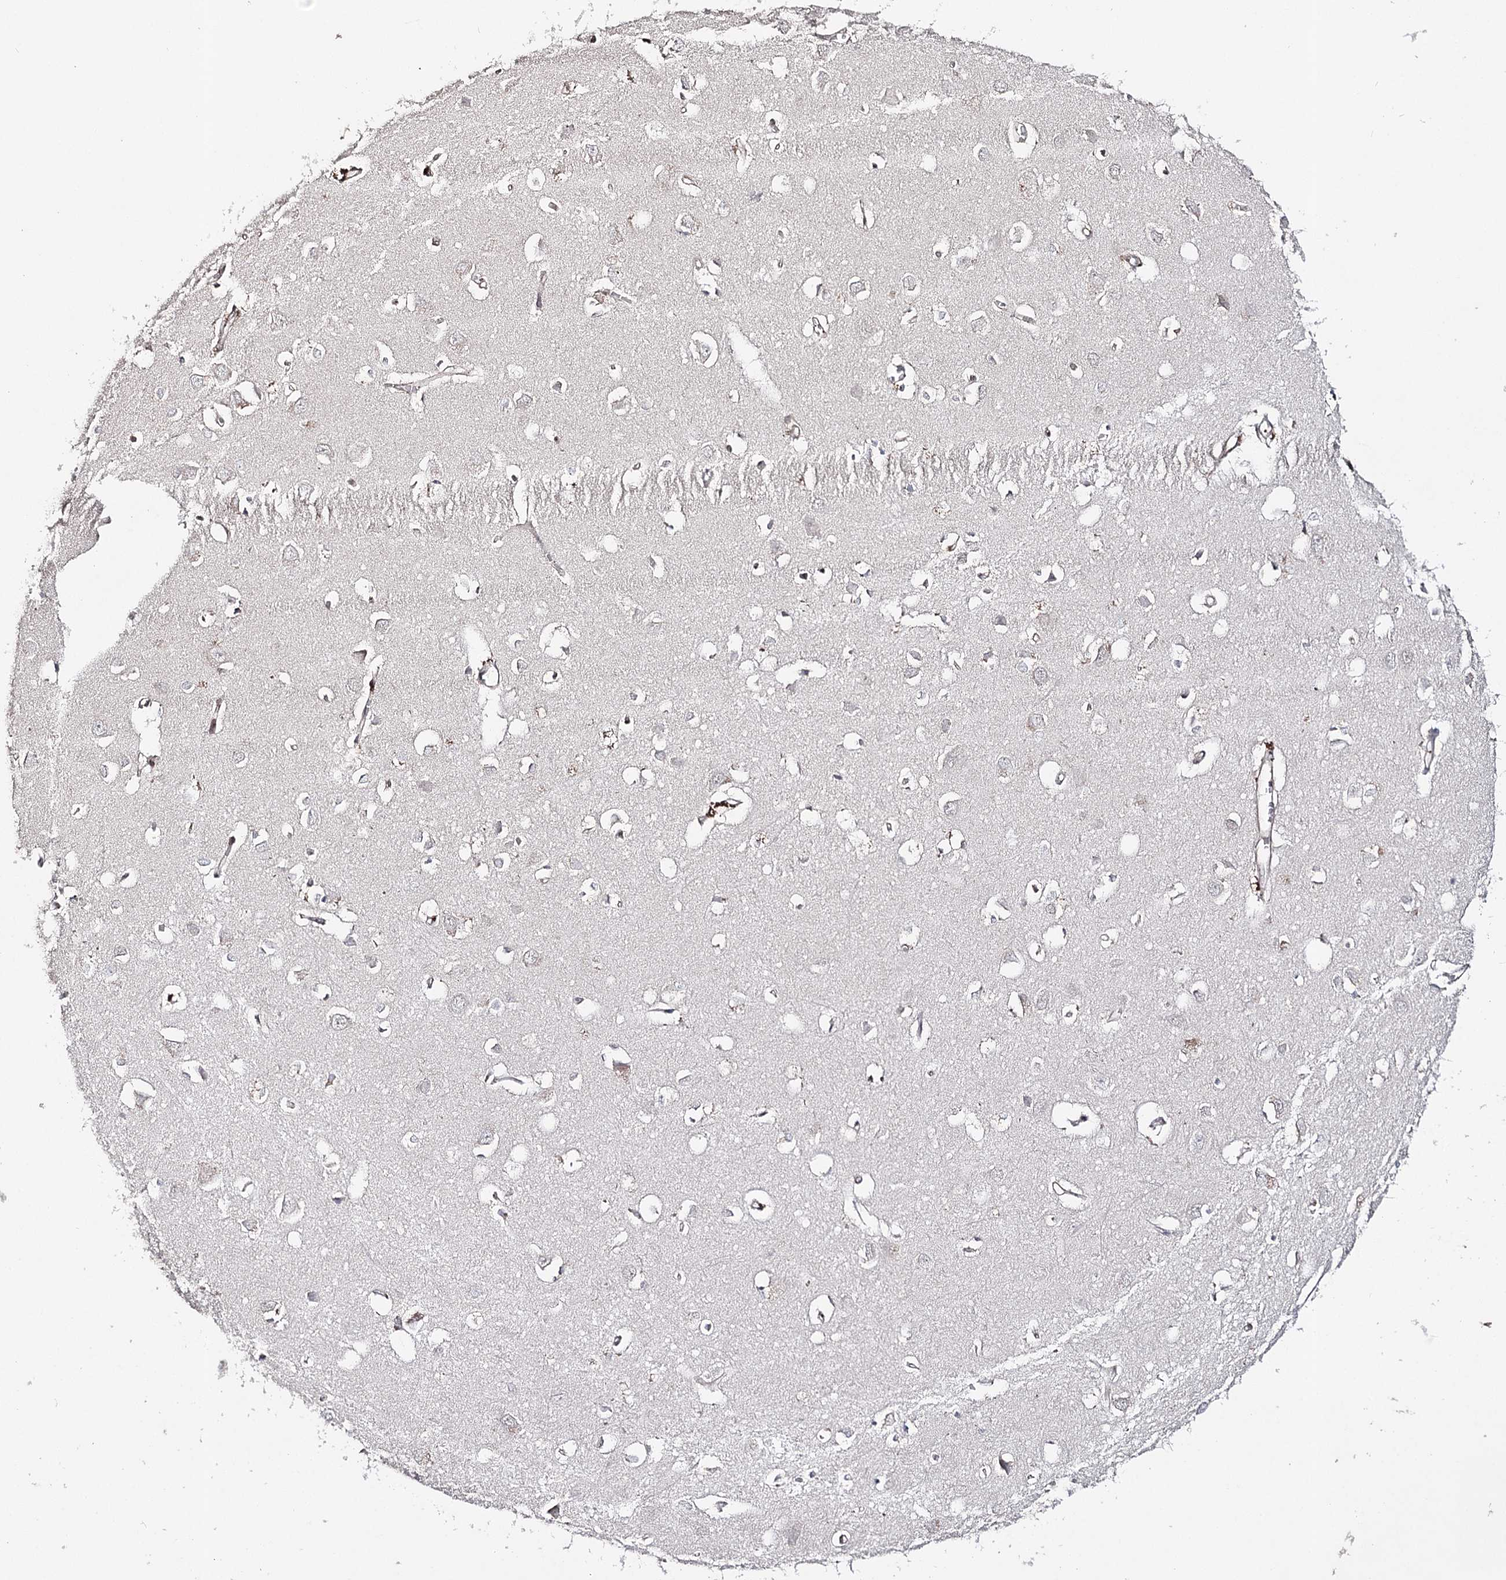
{"staining": {"intensity": "negative", "quantity": "none", "location": "none"}, "tissue": "cerebral cortex", "cell_type": "Endothelial cells", "image_type": "normal", "snomed": [{"axis": "morphology", "description": "Normal tissue, NOS"}, {"axis": "topography", "description": "Cerebral cortex"}], "caption": "A high-resolution histopathology image shows IHC staining of benign cerebral cortex, which exhibits no significant staining in endothelial cells. The staining was performed using DAB (3,3'-diaminobenzidine) to visualize the protein expression in brown, while the nuclei were stained in blue with hematoxylin (Magnification: 20x).", "gene": "HSD11B2", "patient": {"sex": "female", "age": 64}}